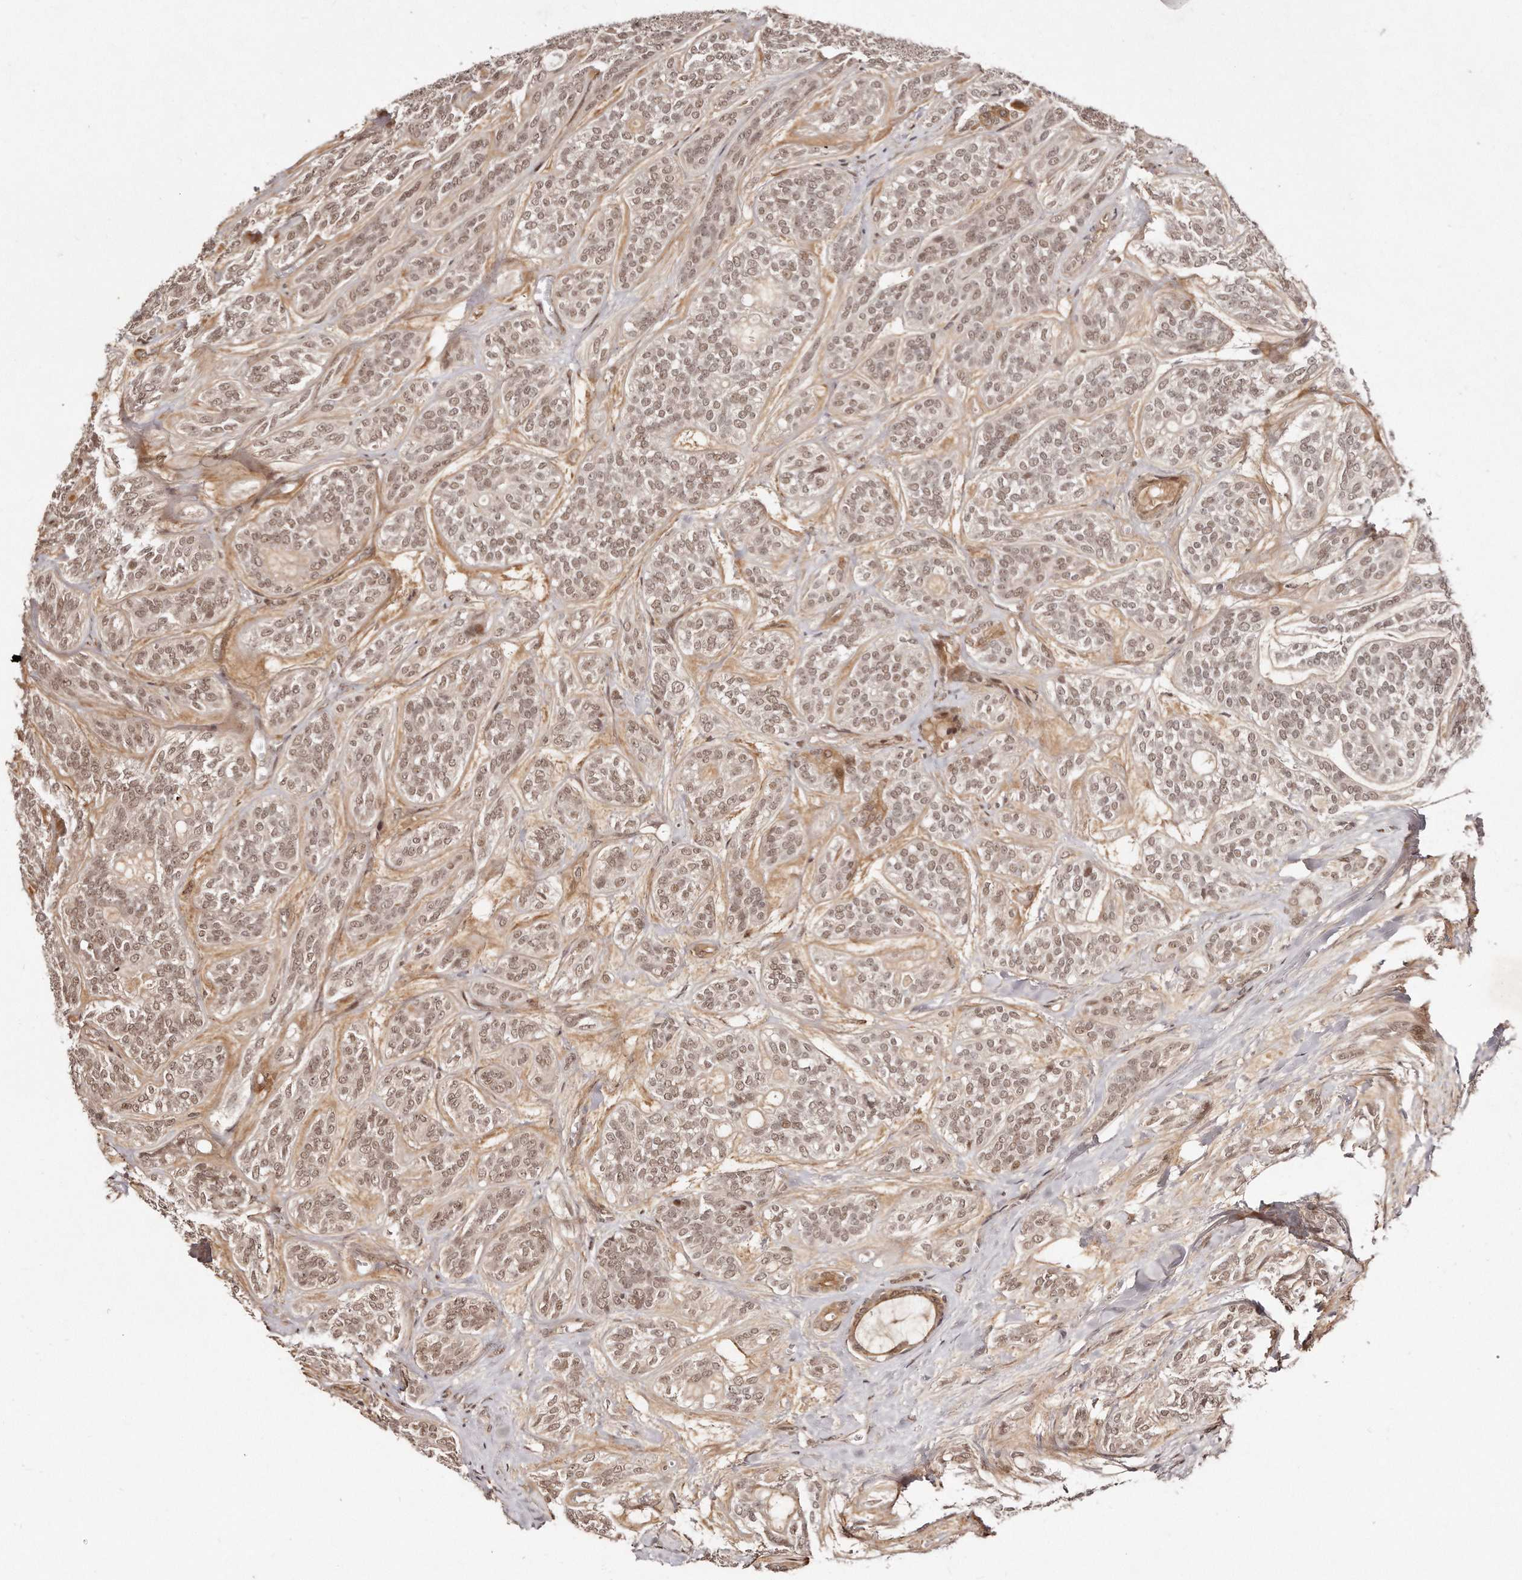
{"staining": {"intensity": "moderate", "quantity": ">75%", "location": "nuclear"}, "tissue": "head and neck cancer", "cell_type": "Tumor cells", "image_type": "cancer", "snomed": [{"axis": "morphology", "description": "Adenocarcinoma, NOS"}, {"axis": "topography", "description": "Head-Neck"}], "caption": "Immunohistochemistry of head and neck cancer (adenocarcinoma) reveals medium levels of moderate nuclear staining in about >75% of tumor cells. (Stains: DAB (3,3'-diaminobenzidine) in brown, nuclei in blue, Microscopy: brightfield microscopy at high magnification).", "gene": "SOX4", "patient": {"sex": "male", "age": 66}}